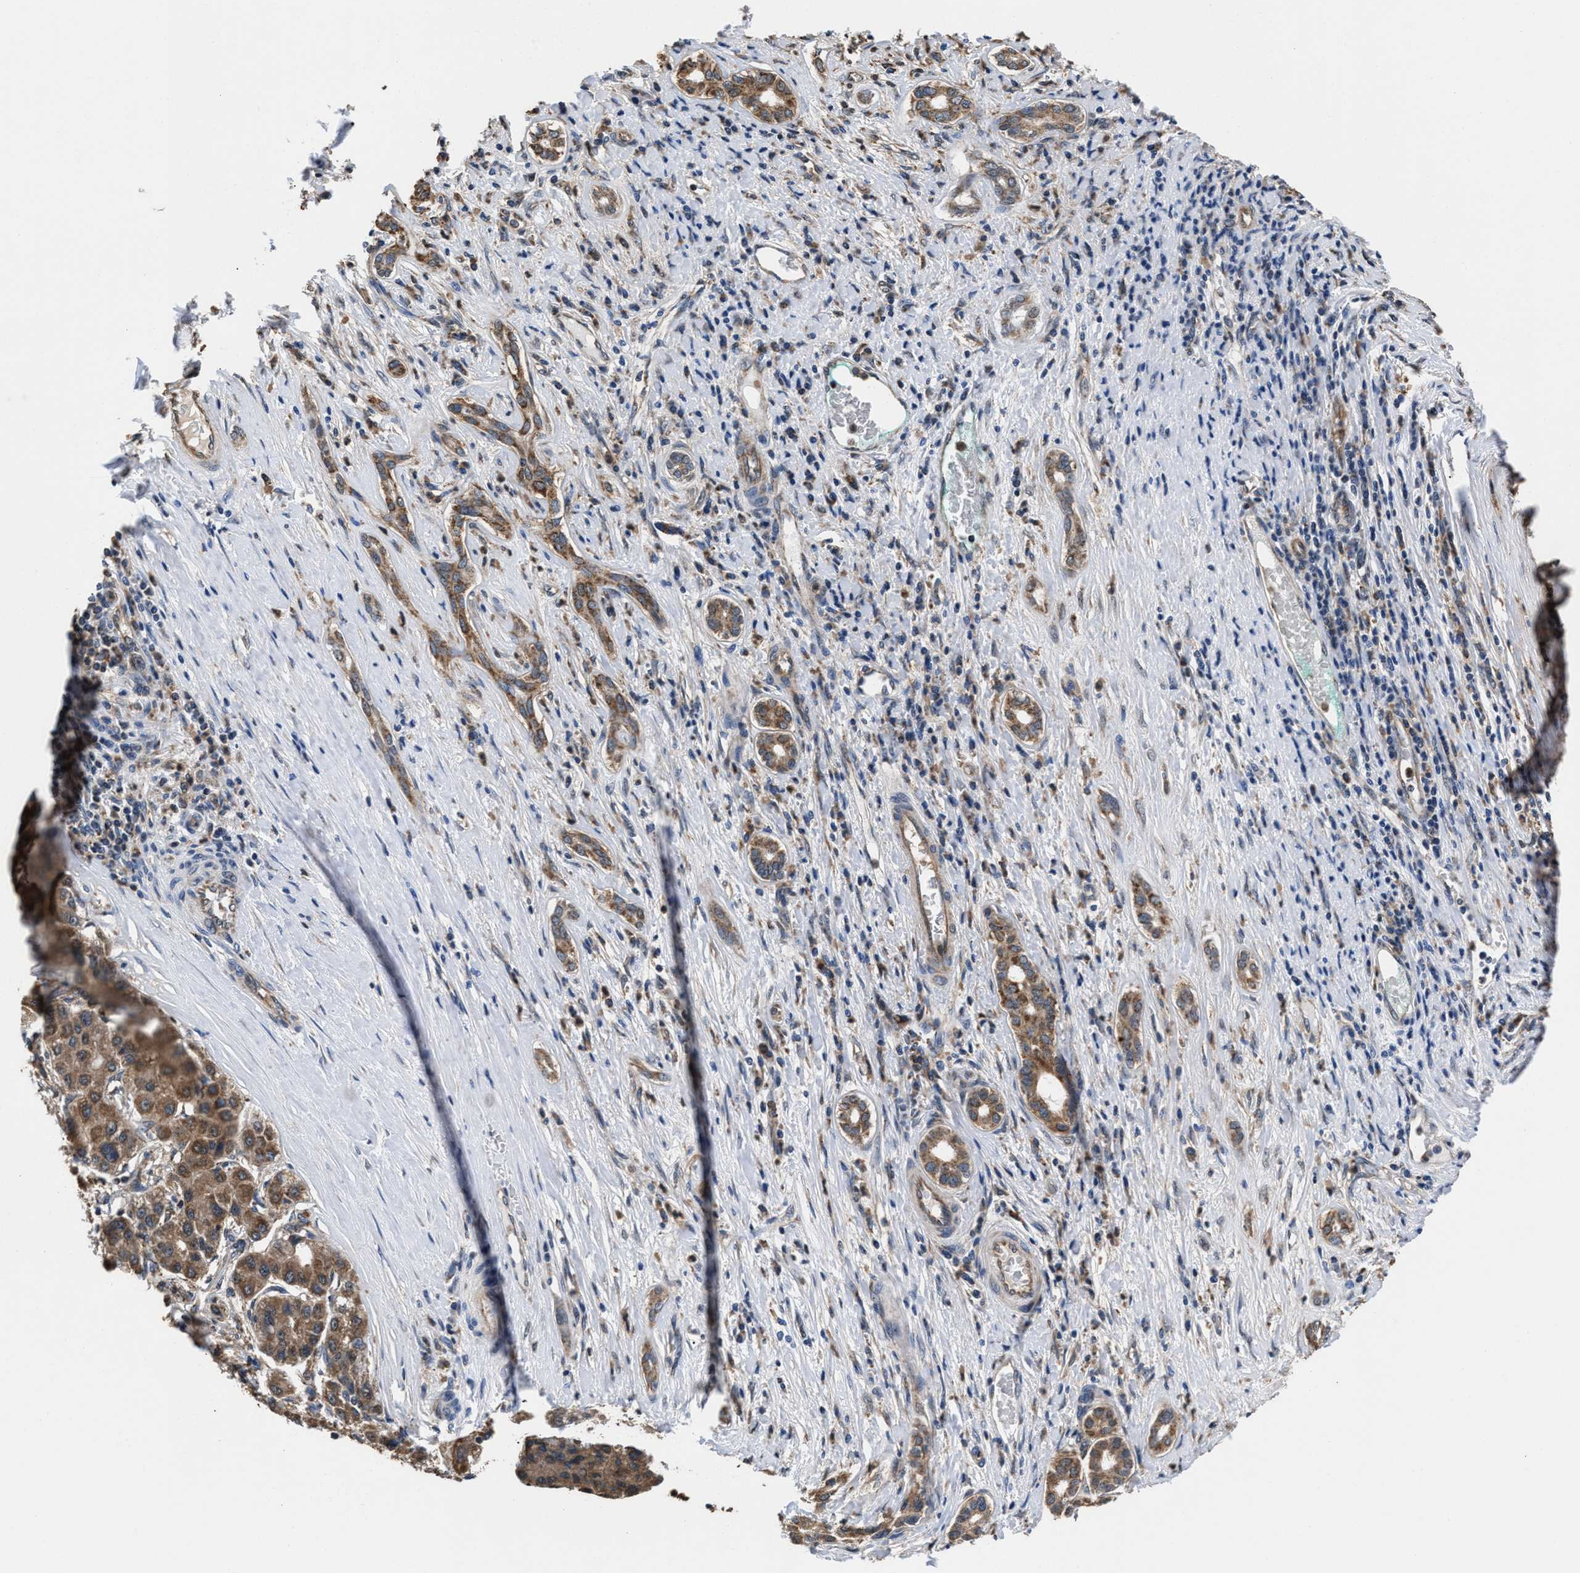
{"staining": {"intensity": "moderate", "quantity": ">75%", "location": "cytoplasmic/membranous"}, "tissue": "liver cancer", "cell_type": "Tumor cells", "image_type": "cancer", "snomed": [{"axis": "morphology", "description": "Carcinoma, Hepatocellular, NOS"}, {"axis": "topography", "description": "Liver"}], "caption": "This photomicrograph exhibits liver cancer (hepatocellular carcinoma) stained with immunohistochemistry (IHC) to label a protein in brown. The cytoplasmic/membranous of tumor cells show moderate positivity for the protein. Nuclei are counter-stained blue.", "gene": "ACLY", "patient": {"sex": "male", "age": 65}}